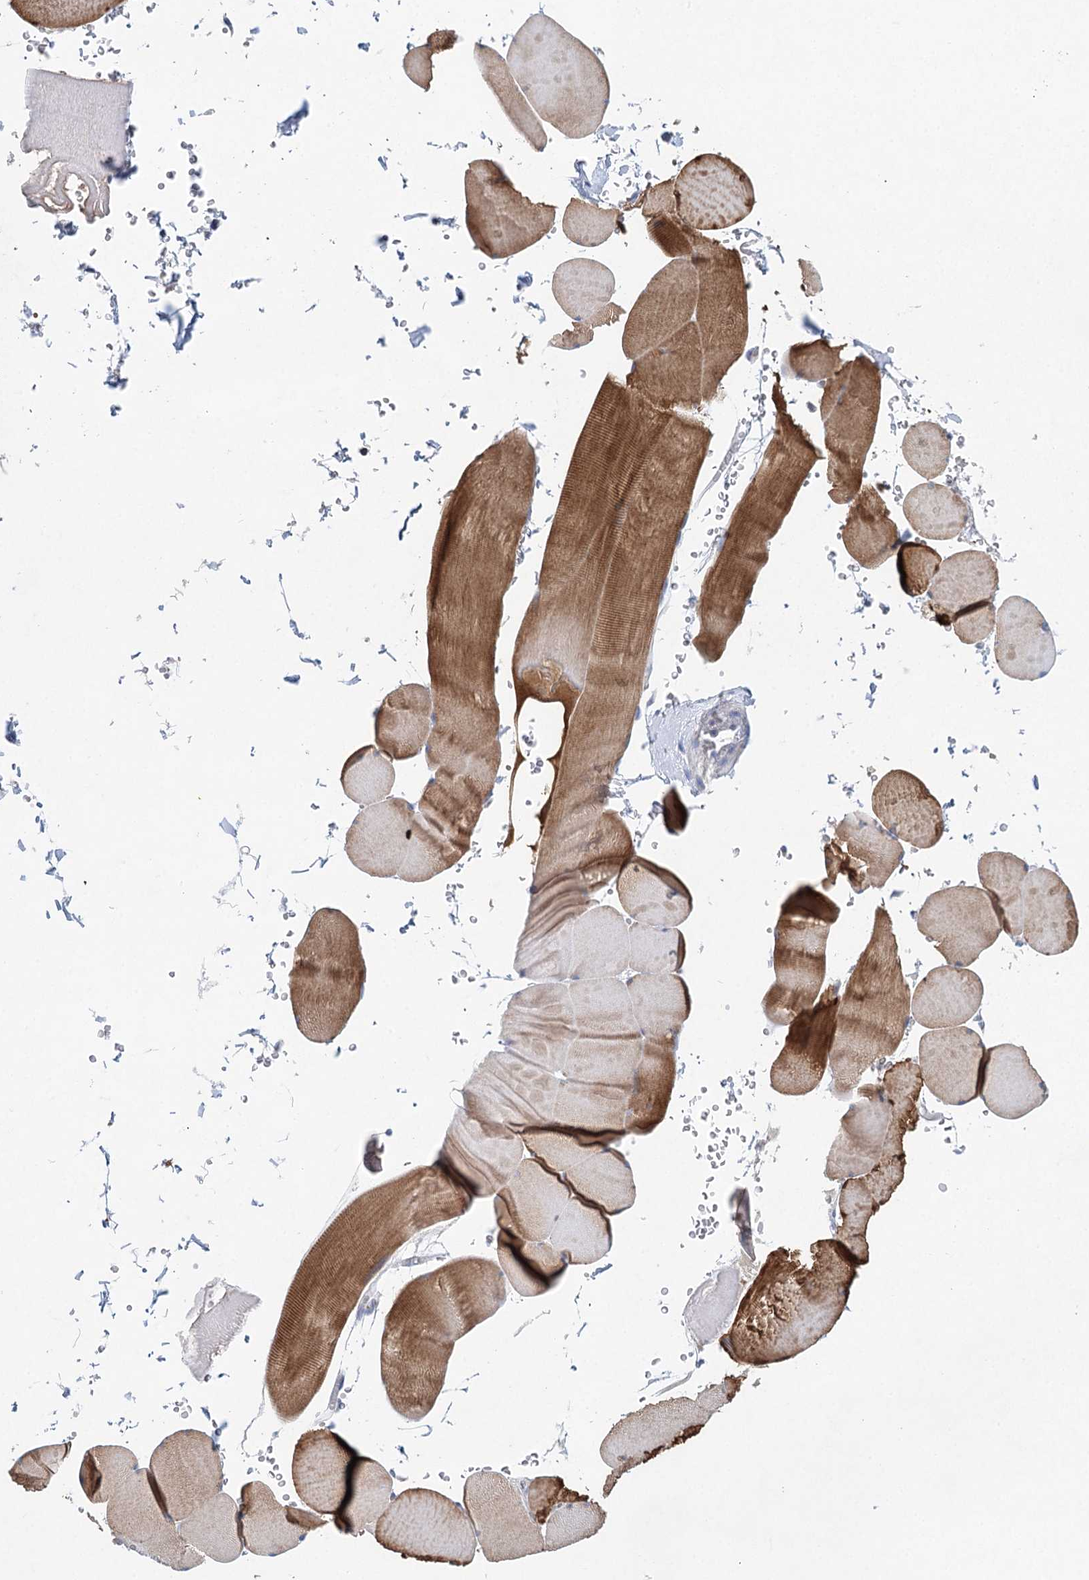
{"staining": {"intensity": "moderate", "quantity": ">75%", "location": "cytoplasmic/membranous"}, "tissue": "skeletal muscle", "cell_type": "Myocytes", "image_type": "normal", "snomed": [{"axis": "morphology", "description": "Normal tissue, NOS"}, {"axis": "topography", "description": "Skeletal muscle"}, {"axis": "topography", "description": "Head-Neck"}], "caption": "Immunohistochemical staining of unremarkable skeletal muscle demonstrates moderate cytoplasmic/membranous protein staining in about >75% of myocytes. The staining is performed using DAB brown chromogen to label protein expression. The nuclei are counter-stained blue using hematoxylin.", "gene": "XPO6", "patient": {"sex": "male", "age": 66}}